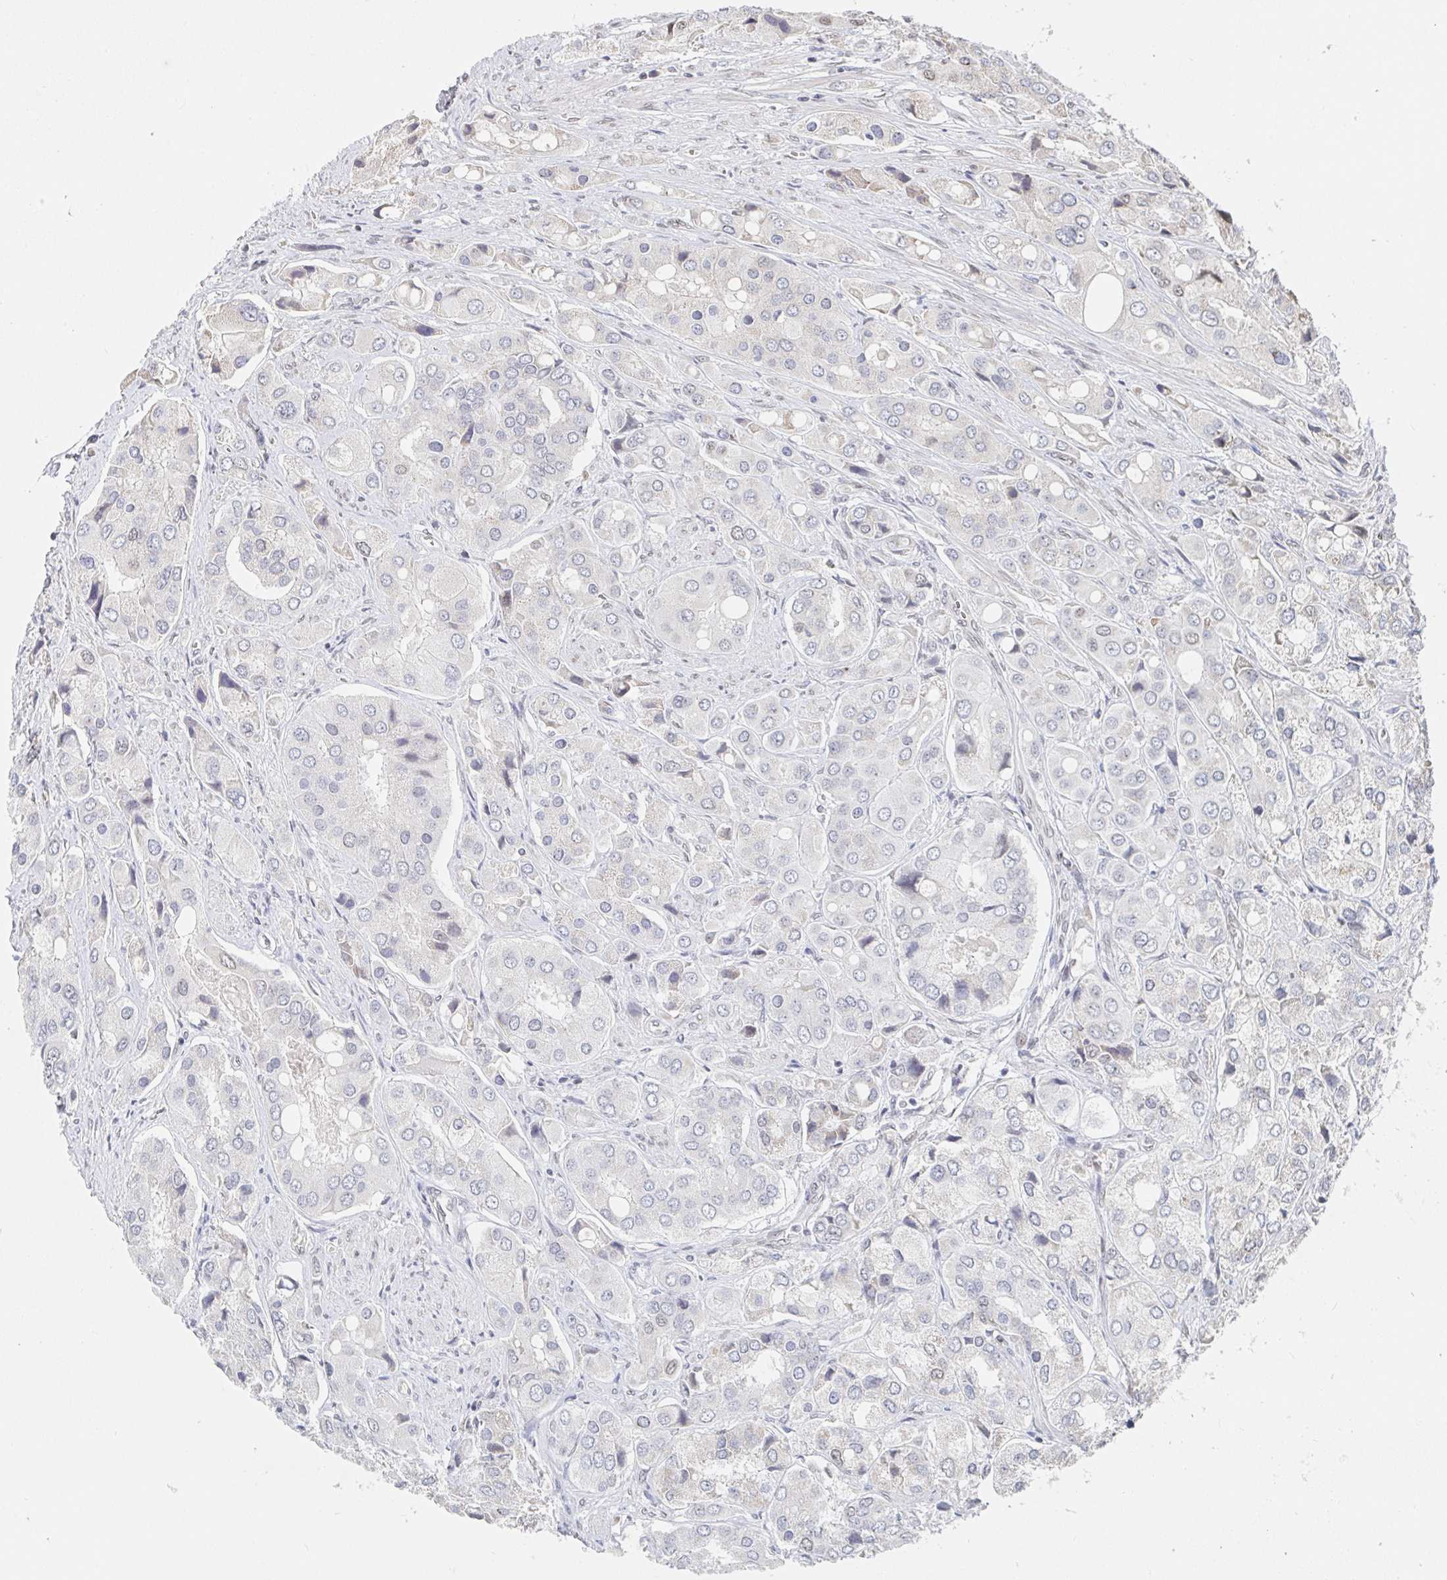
{"staining": {"intensity": "negative", "quantity": "none", "location": "none"}, "tissue": "prostate cancer", "cell_type": "Tumor cells", "image_type": "cancer", "snomed": [{"axis": "morphology", "description": "Adenocarcinoma, Low grade"}, {"axis": "topography", "description": "Prostate"}], "caption": "Immunohistochemistry (IHC) micrograph of neoplastic tissue: human prostate cancer stained with DAB demonstrates no significant protein positivity in tumor cells. (Brightfield microscopy of DAB (3,3'-diaminobenzidine) immunohistochemistry at high magnification).", "gene": "CHD2", "patient": {"sex": "male", "age": 69}}